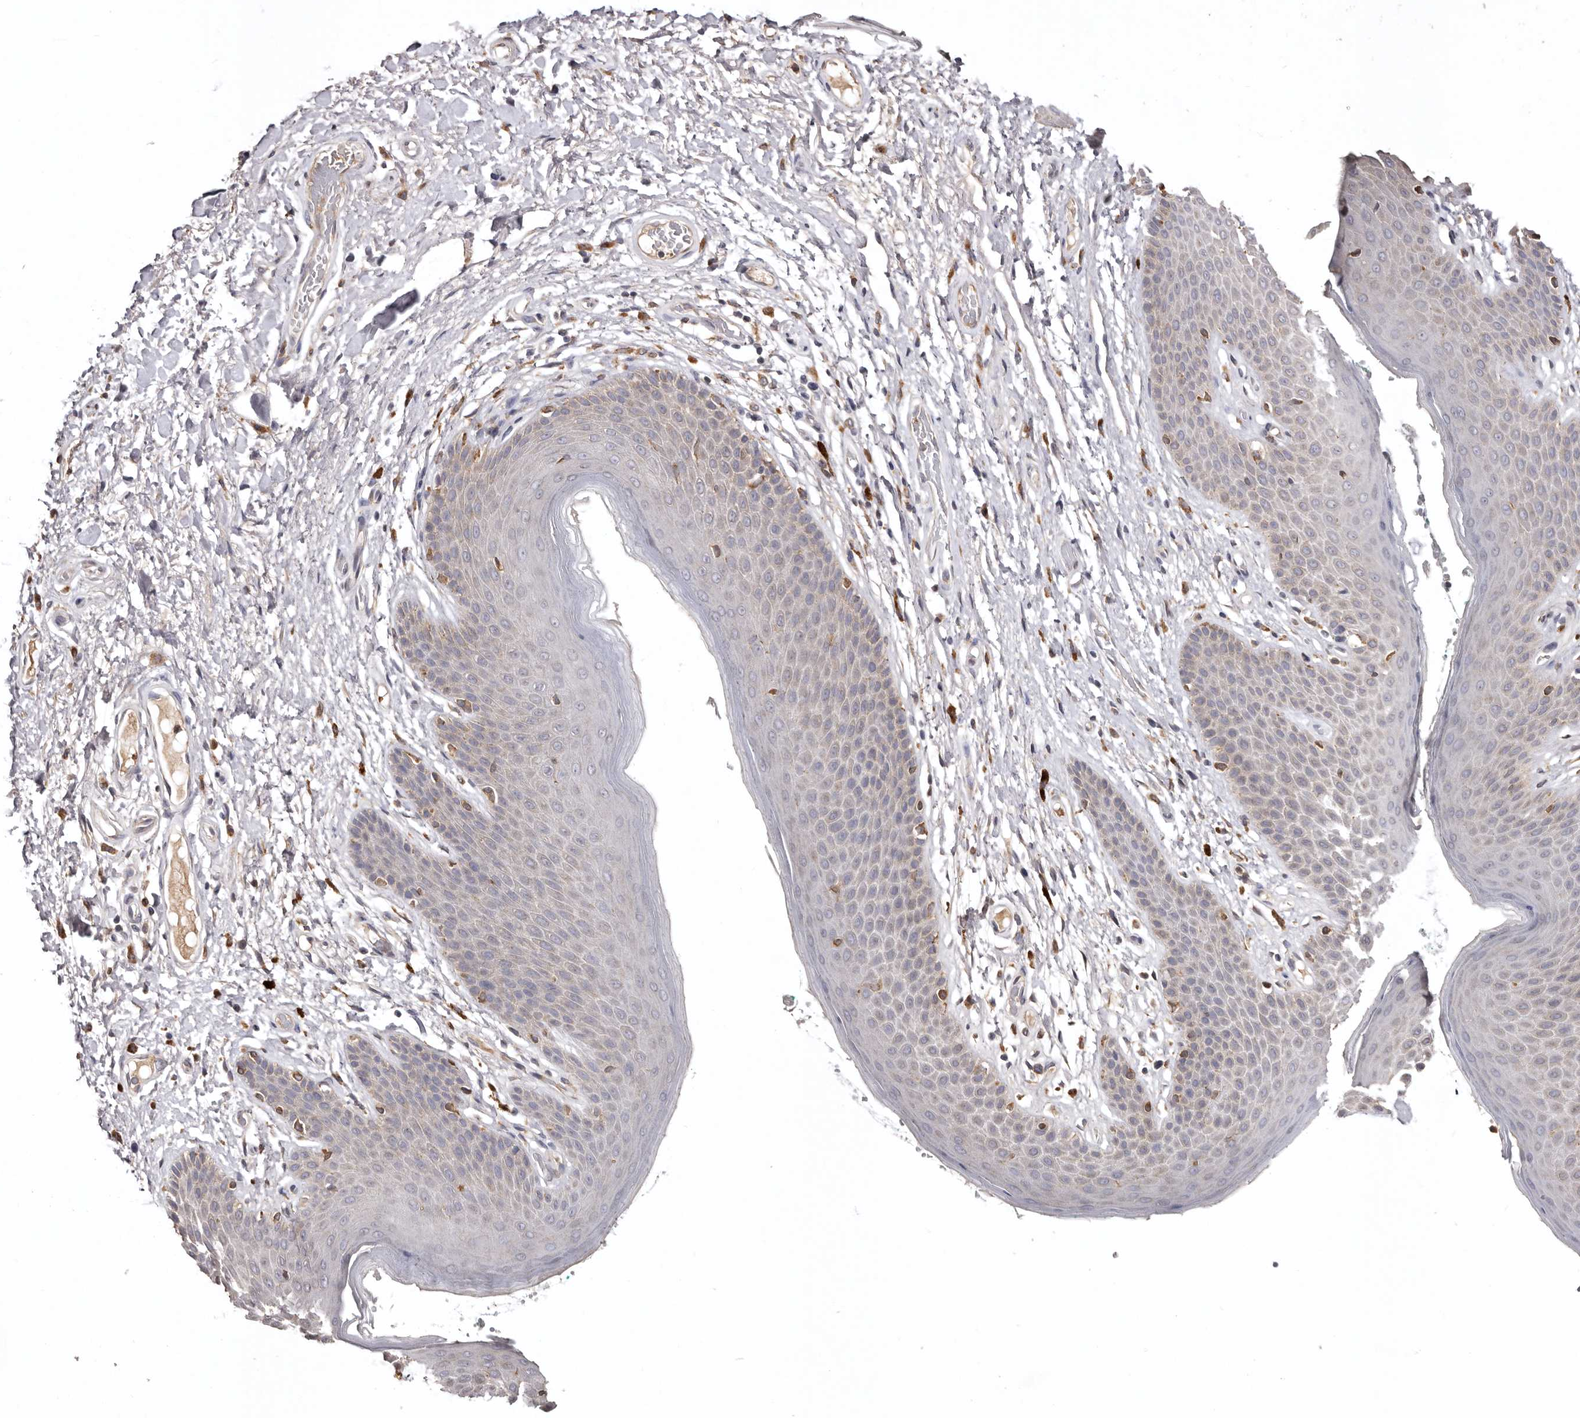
{"staining": {"intensity": "weak", "quantity": "<25%", "location": "cytoplasmic/membranous"}, "tissue": "skin", "cell_type": "Epidermal cells", "image_type": "normal", "snomed": [{"axis": "morphology", "description": "Normal tissue, NOS"}, {"axis": "topography", "description": "Anal"}], "caption": "Epidermal cells show no significant protein staining in normal skin.", "gene": "INKA2", "patient": {"sex": "male", "age": 74}}